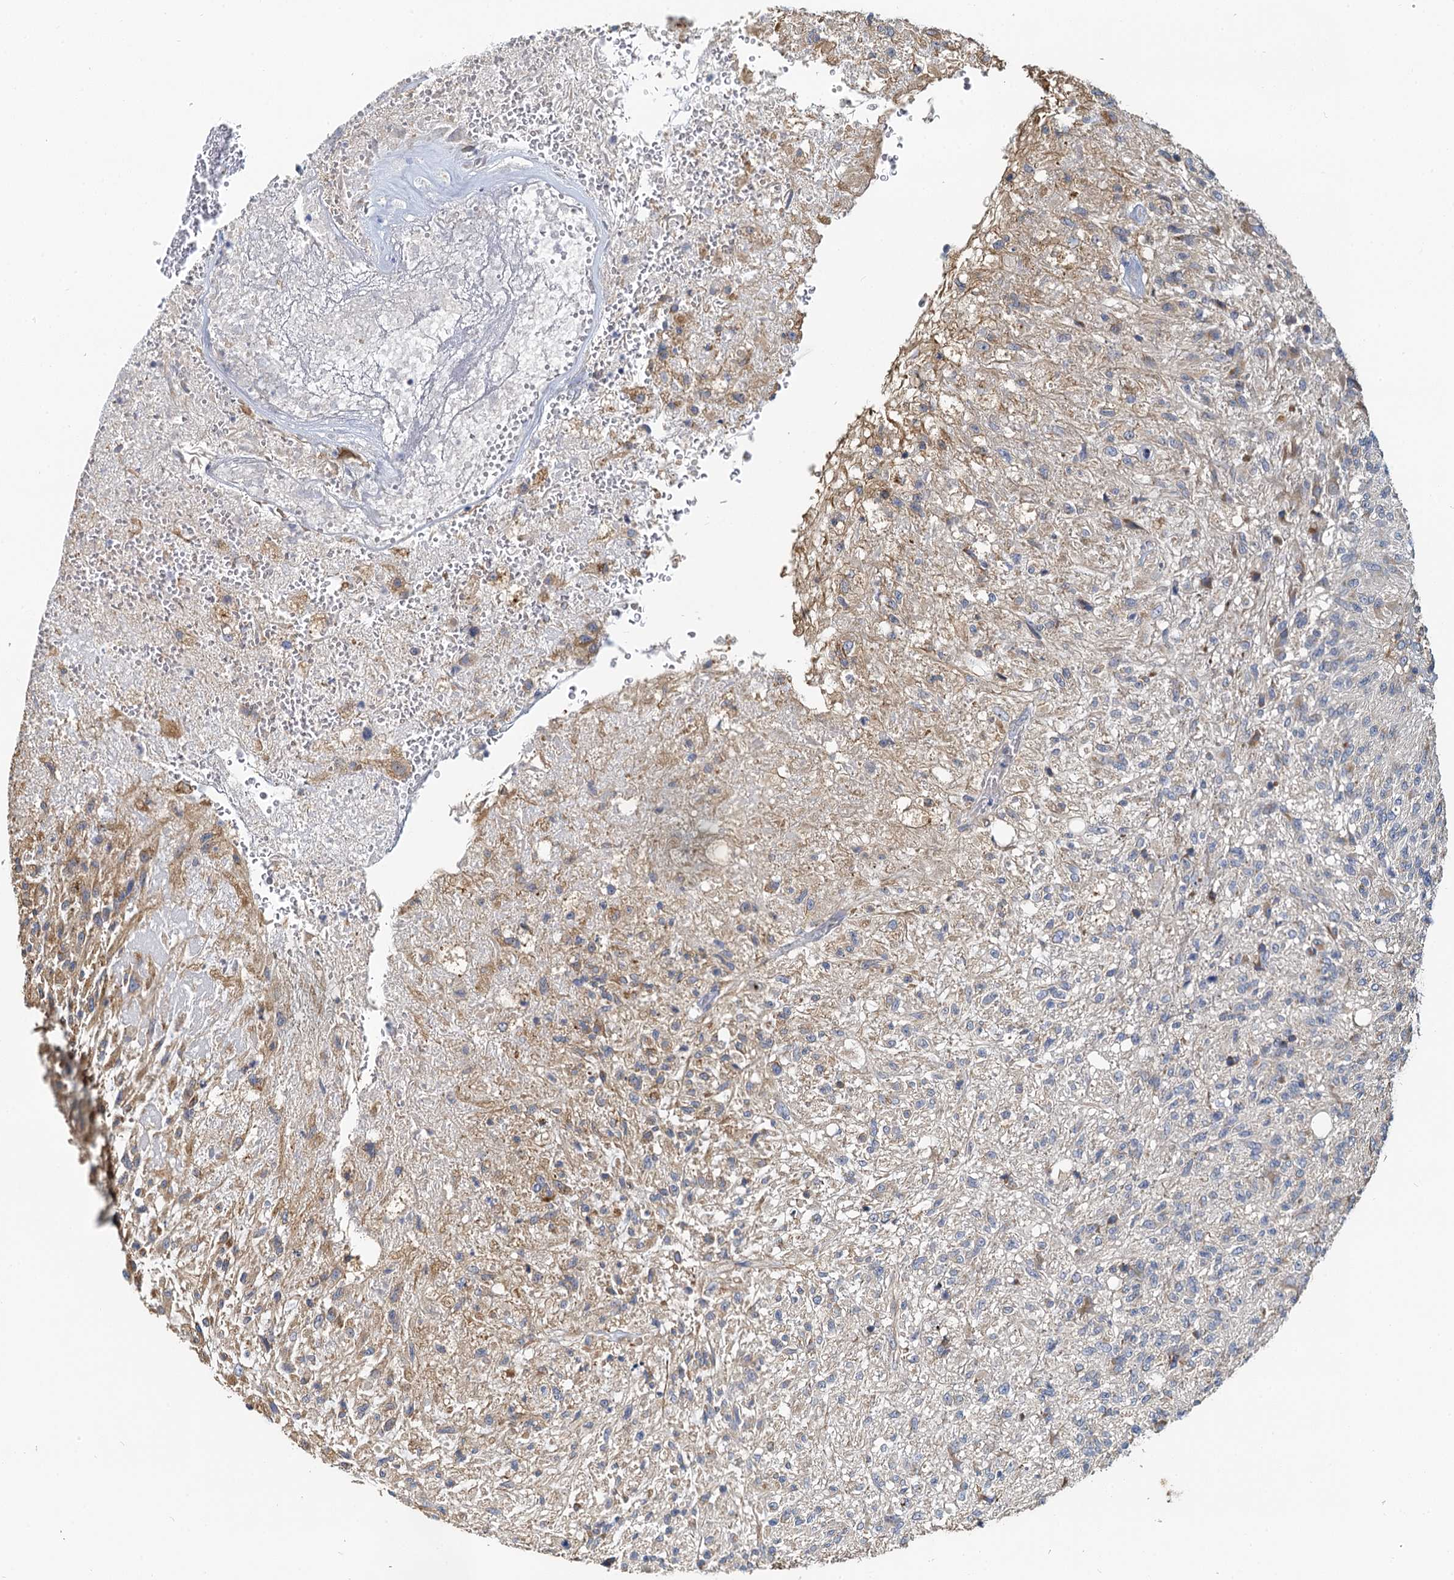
{"staining": {"intensity": "weak", "quantity": "<25%", "location": "cytoplasmic/membranous"}, "tissue": "glioma", "cell_type": "Tumor cells", "image_type": "cancer", "snomed": [{"axis": "morphology", "description": "Glioma, malignant, High grade"}, {"axis": "topography", "description": "Brain"}], "caption": "High power microscopy image of an immunohistochemistry (IHC) photomicrograph of glioma, revealing no significant positivity in tumor cells. (DAB (3,3'-diaminobenzidine) IHC visualized using brightfield microscopy, high magnification).", "gene": "NKAPD1", "patient": {"sex": "male", "age": 56}}